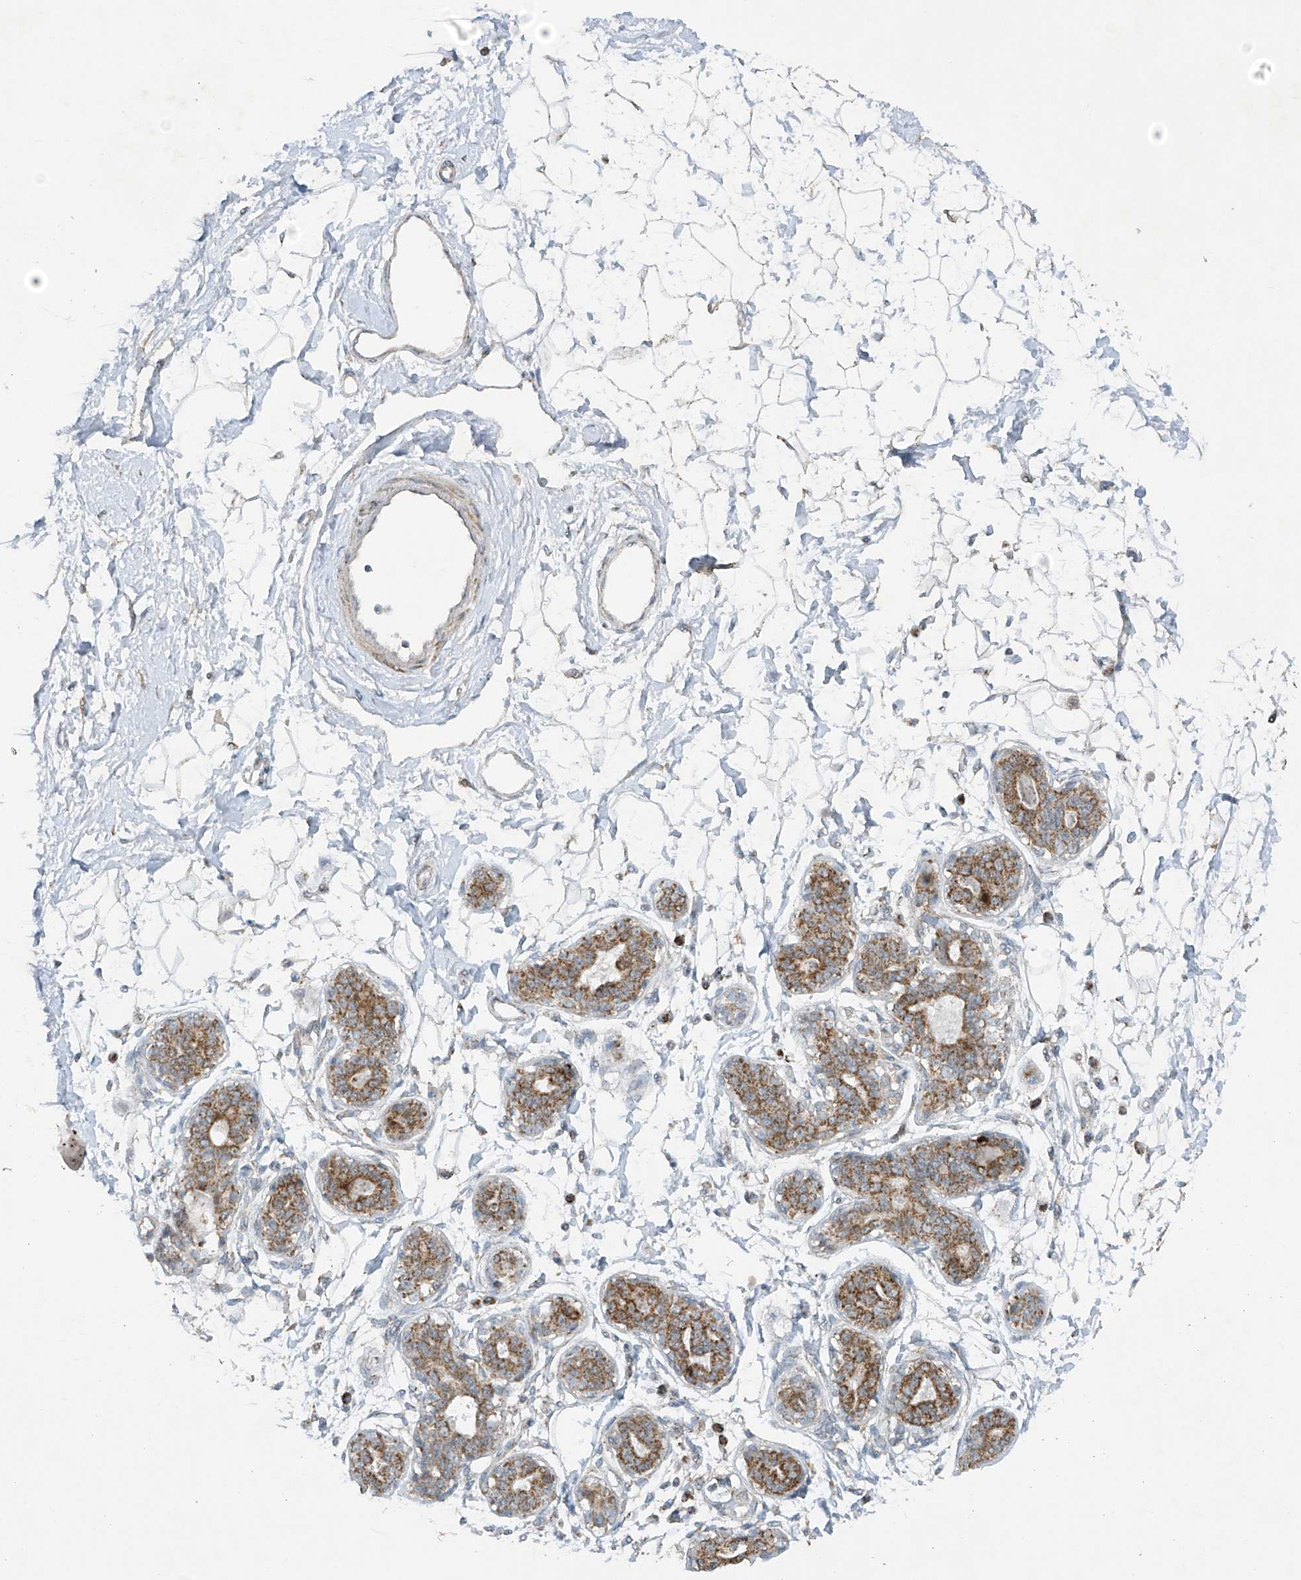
{"staining": {"intensity": "negative", "quantity": "none", "location": "none"}, "tissue": "breast", "cell_type": "Adipocytes", "image_type": "normal", "snomed": [{"axis": "morphology", "description": "Normal tissue, NOS"}, {"axis": "topography", "description": "Breast"}], "caption": "High power microscopy photomicrograph of an IHC image of benign breast, revealing no significant staining in adipocytes.", "gene": "SMDT1", "patient": {"sex": "female", "age": 45}}